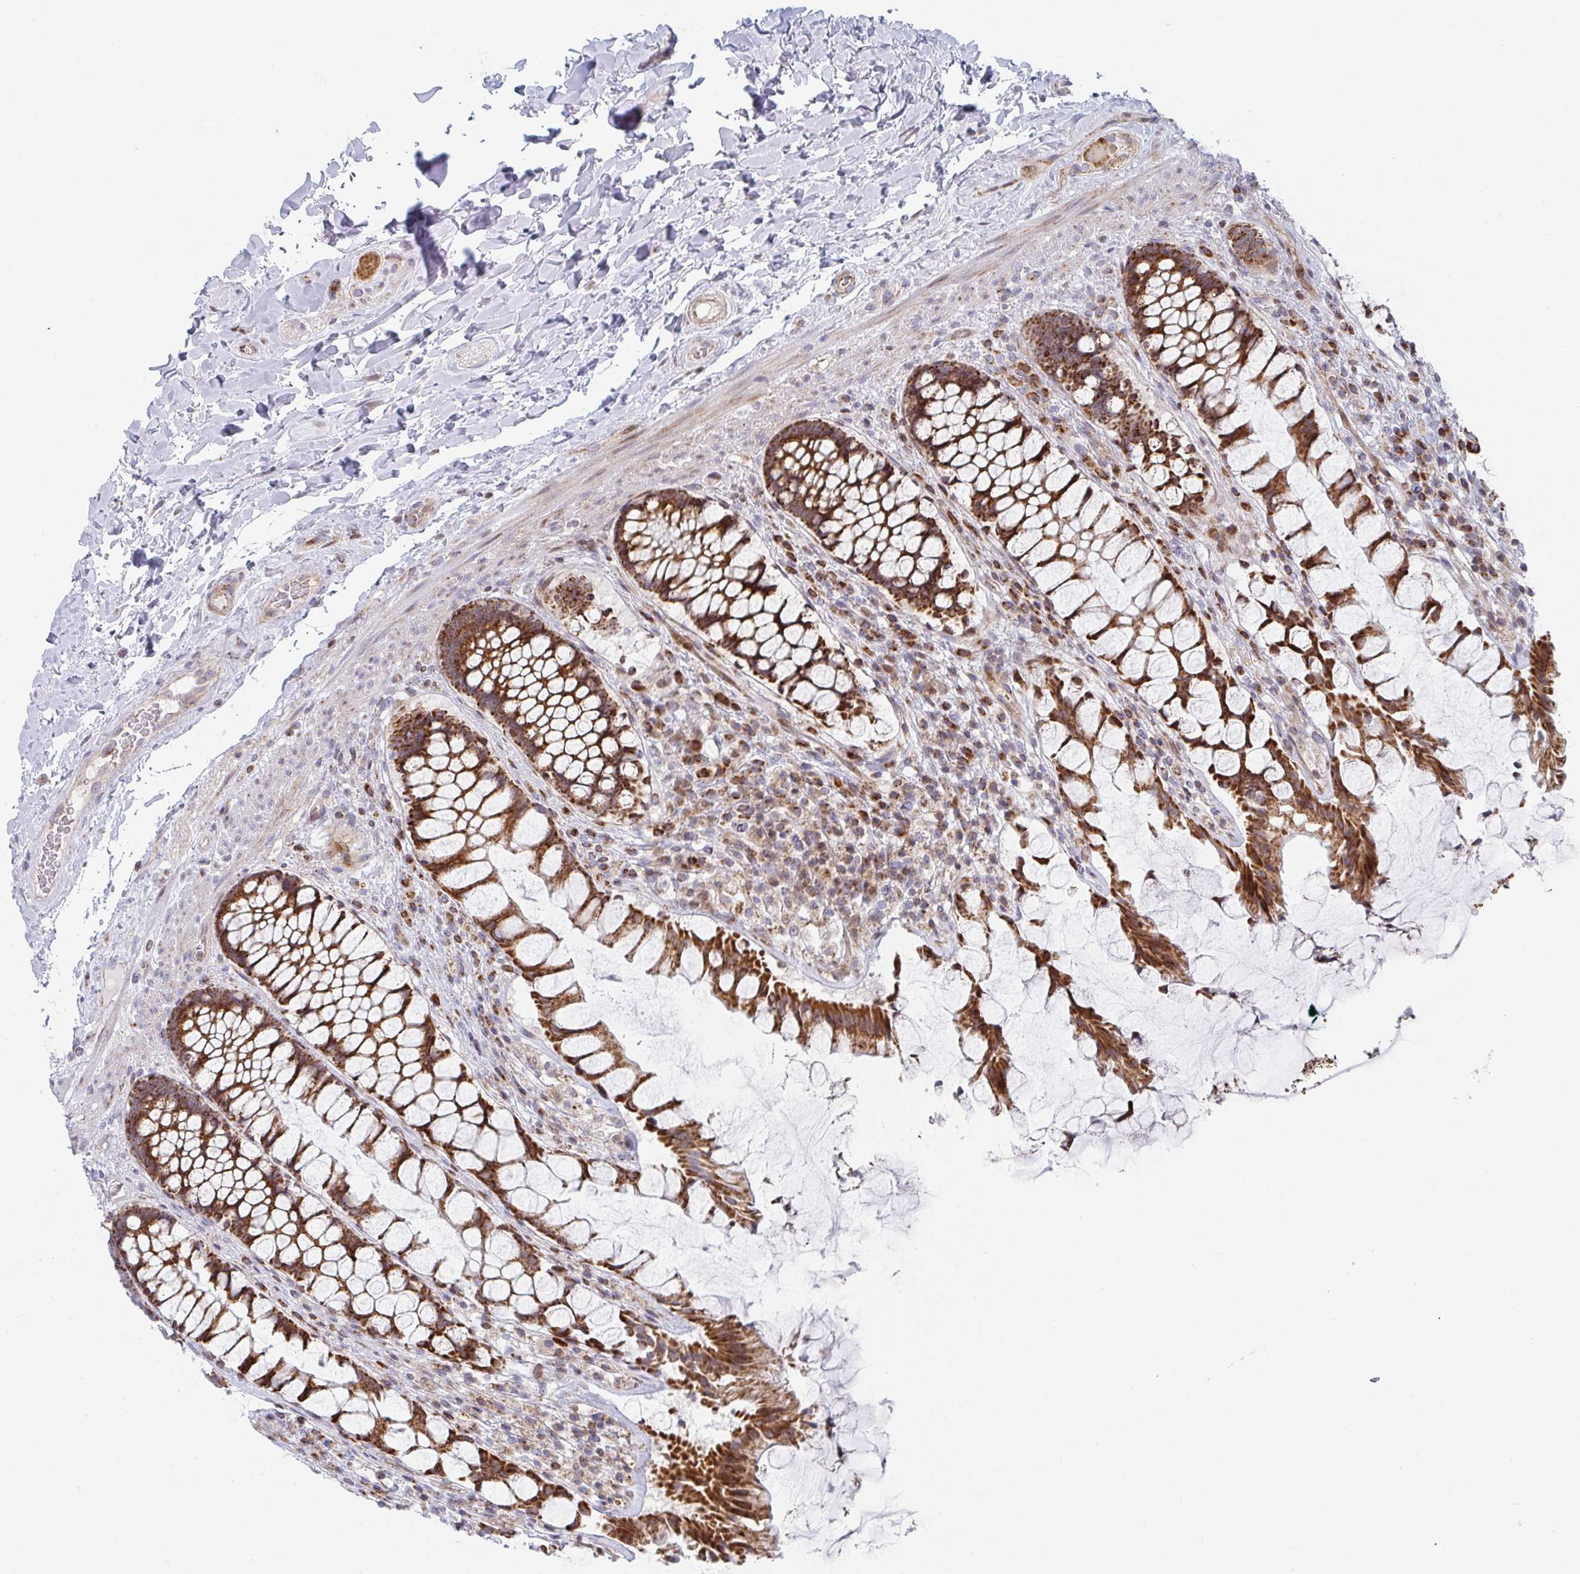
{"staining": {"intensity": "strong", "quantity": ">75%", "location": "cytoplasmic/membranous"}, "tissue": "rectum", "cell_type": "Glandular cells", "image_type": "normal", "snomed": [{"axis": "morphology", "description": "Normal tissue, NOS"}, {"axis": "topography", "description": "Rectum"}], "caption": "Strong cytoplasmic/membranous positivity is appreciated in approximately >75% of glandular cells in unremarkable rectum.", "gene": "PRKCH", "patient": {"sex": "female", "age": 58}}